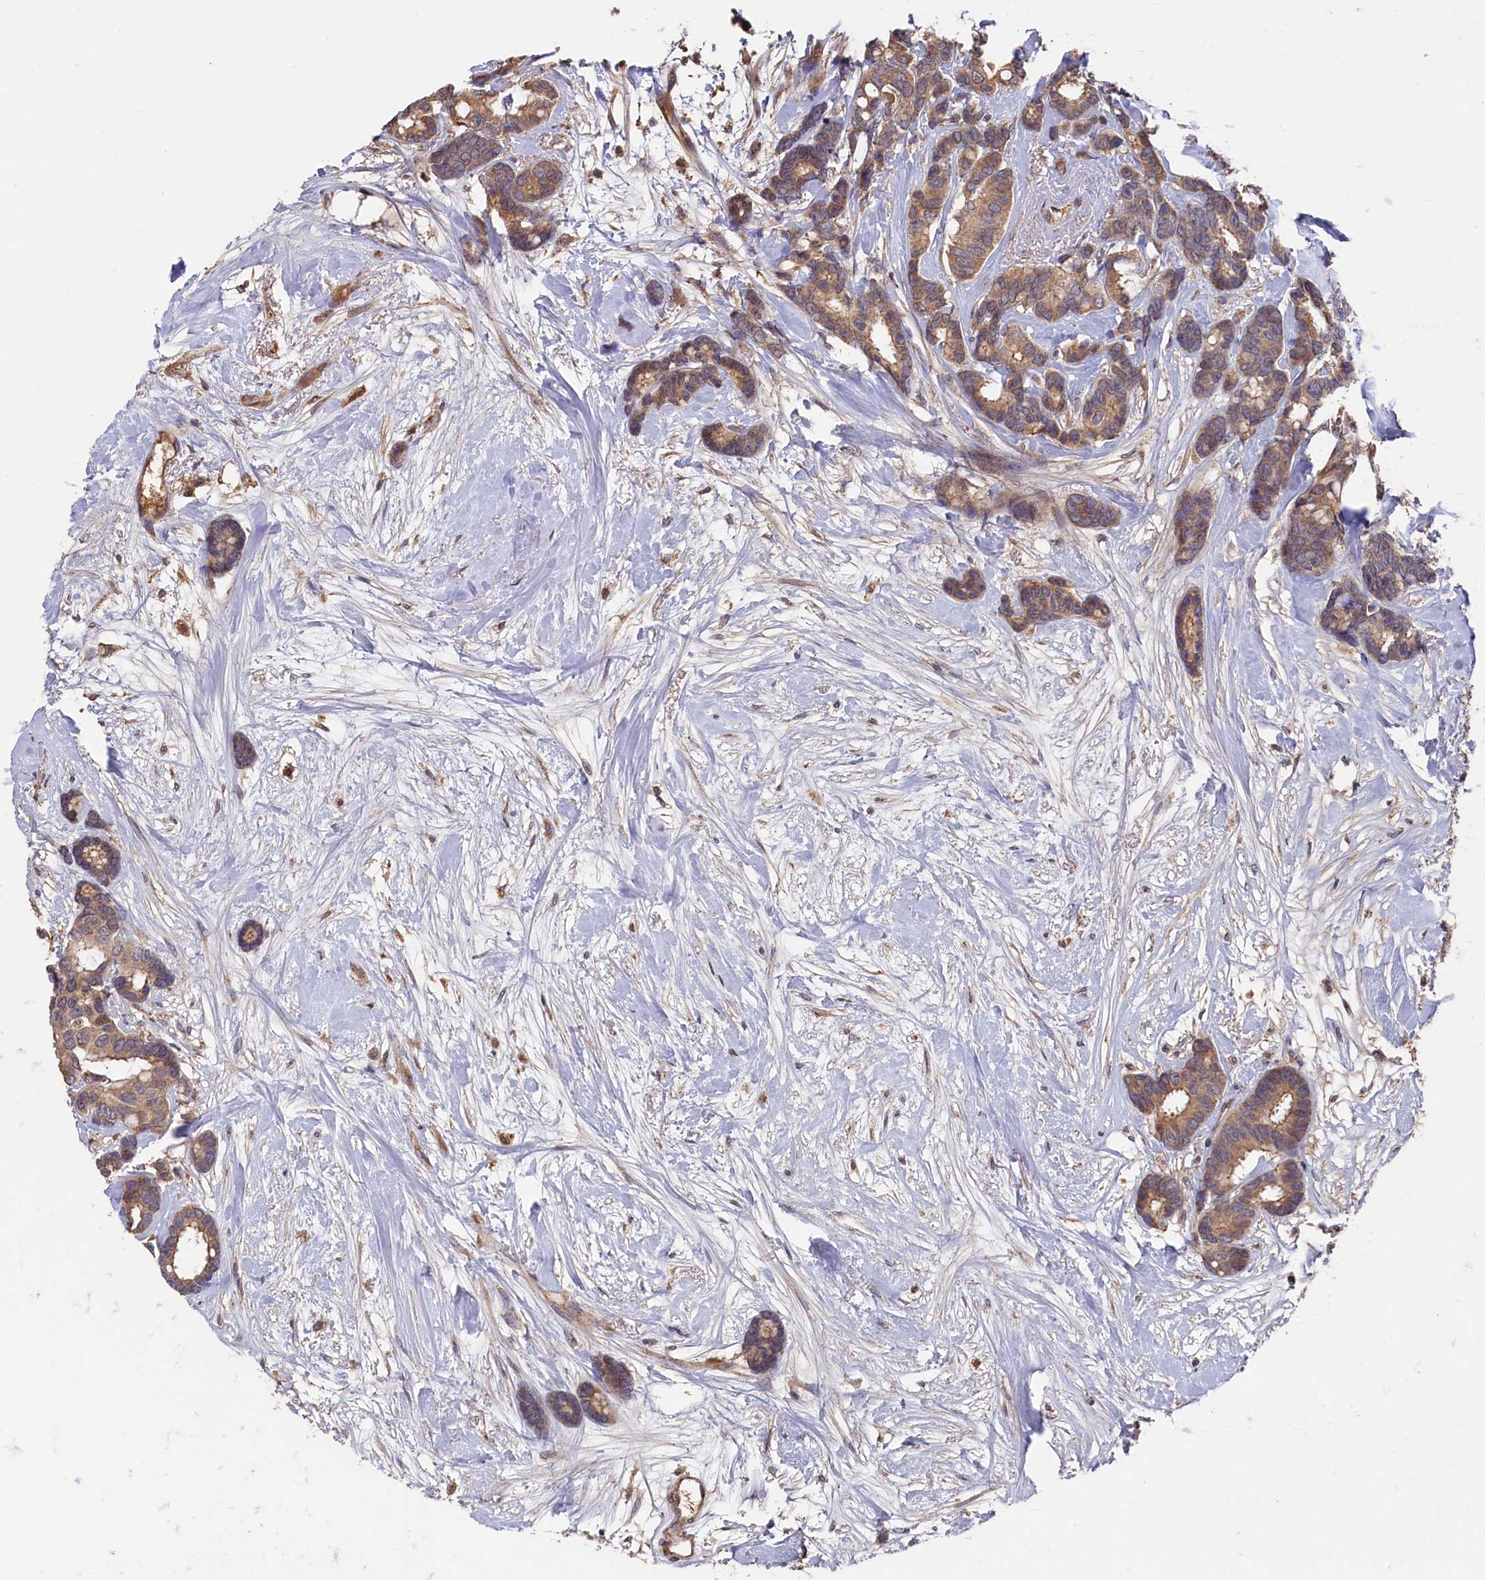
{"staining": {"intensity": "moderate", "quantity": ">75%", "location": "cytoplasmic/membranous"}, "tissue": "breast cancer", "cell_type": "Tumor cells", "image_type": "cancer", "snomed": [{"axis": "morphology", "description": "Duct carcinoma"}, {"axis": "topography", "description": "Breast"}], "caption": "Protein expression analysis of human breast intraductal carcinoma reveals moderate cytoplasmic/membranous expression in about >75% of tumor cells.", "gene": "SLC12A4", "patient": {"sex": "female", "age": 87}}